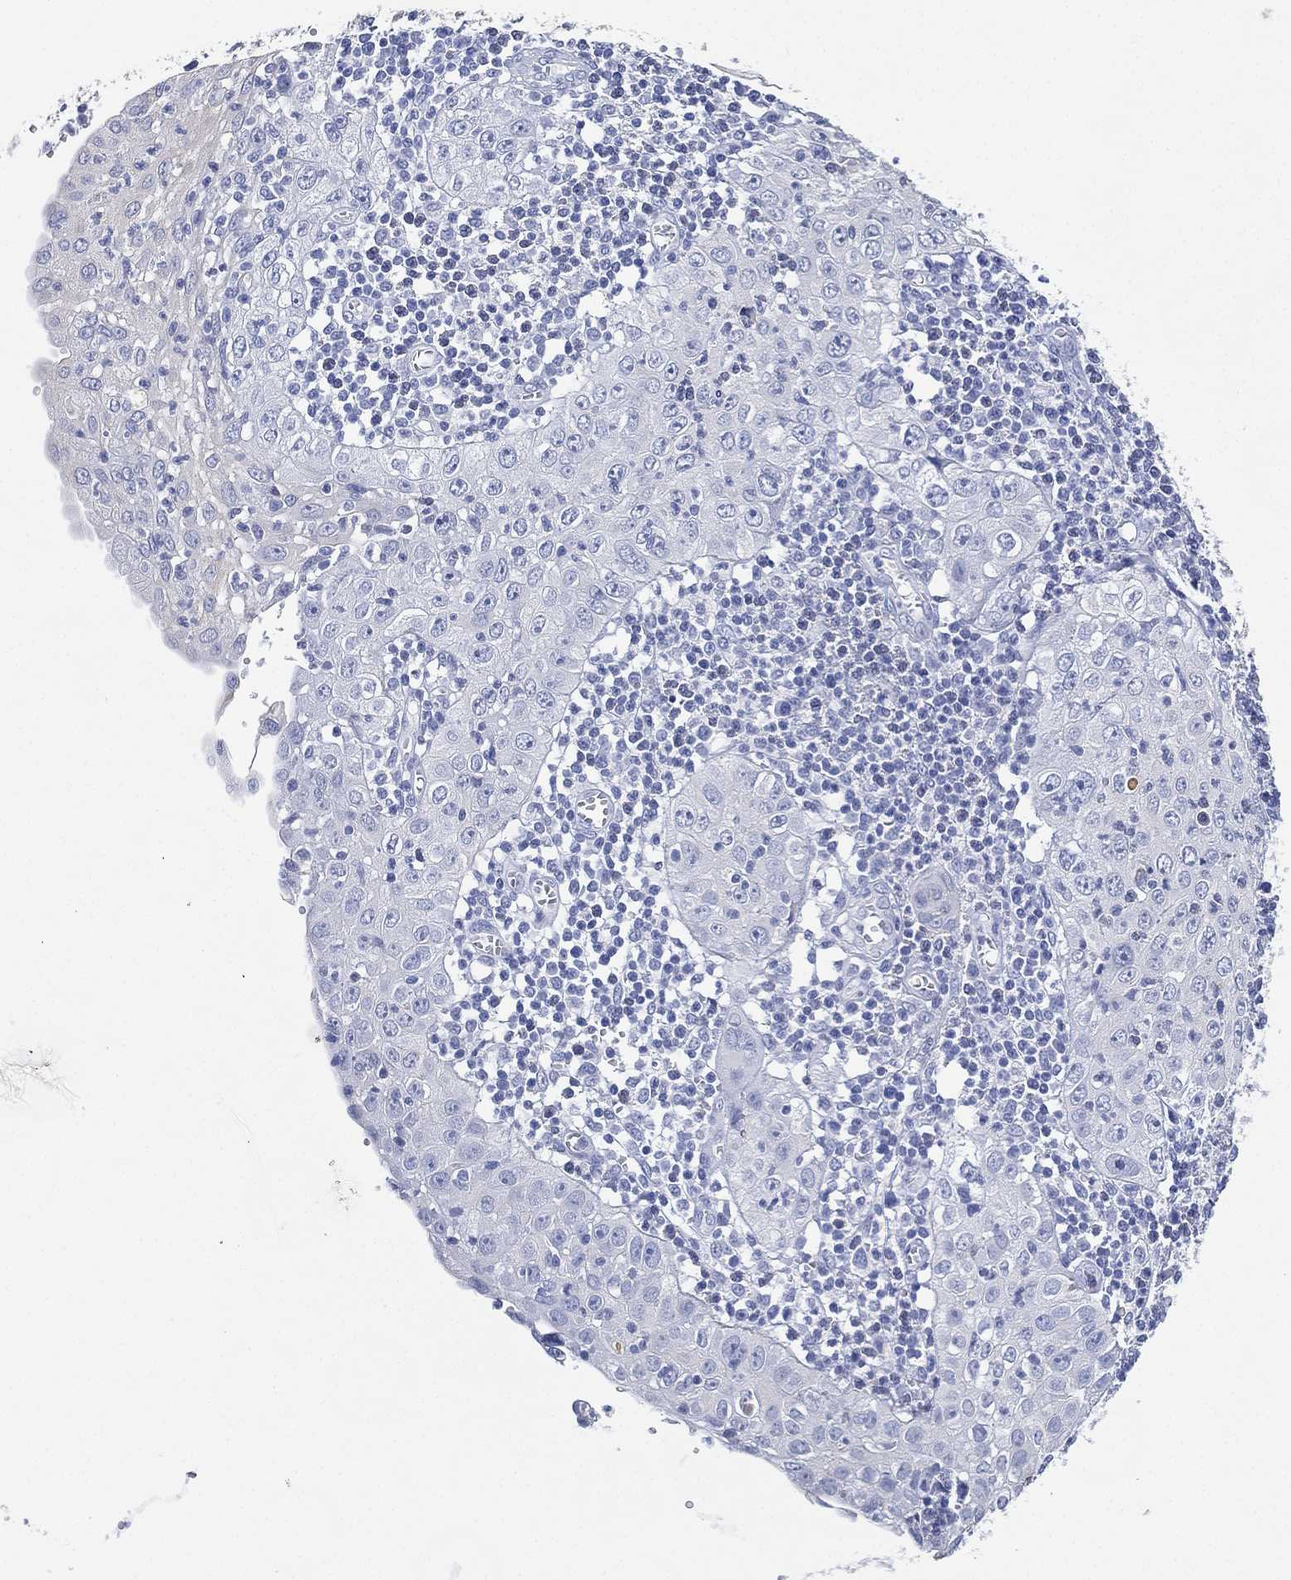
{"staining": {"intensity": "negative", "quantity": "none", "location": "none"}, "tissue": "cervical cancer", "cell_type": "Tumor cells", "image_type": "cancer", "snomed": [{"axis": "morphology", "description": "Squamous cell carcinoma, NOS"}, {"axis": "topography", "description": "Cervix"}], "caption": "Protein analysis of squamous cell carcinoma (cervical) exhibits no significant staining in tumor cells.", "gene": "FMO1", "patient": {"sex": "female", "age": 24}}